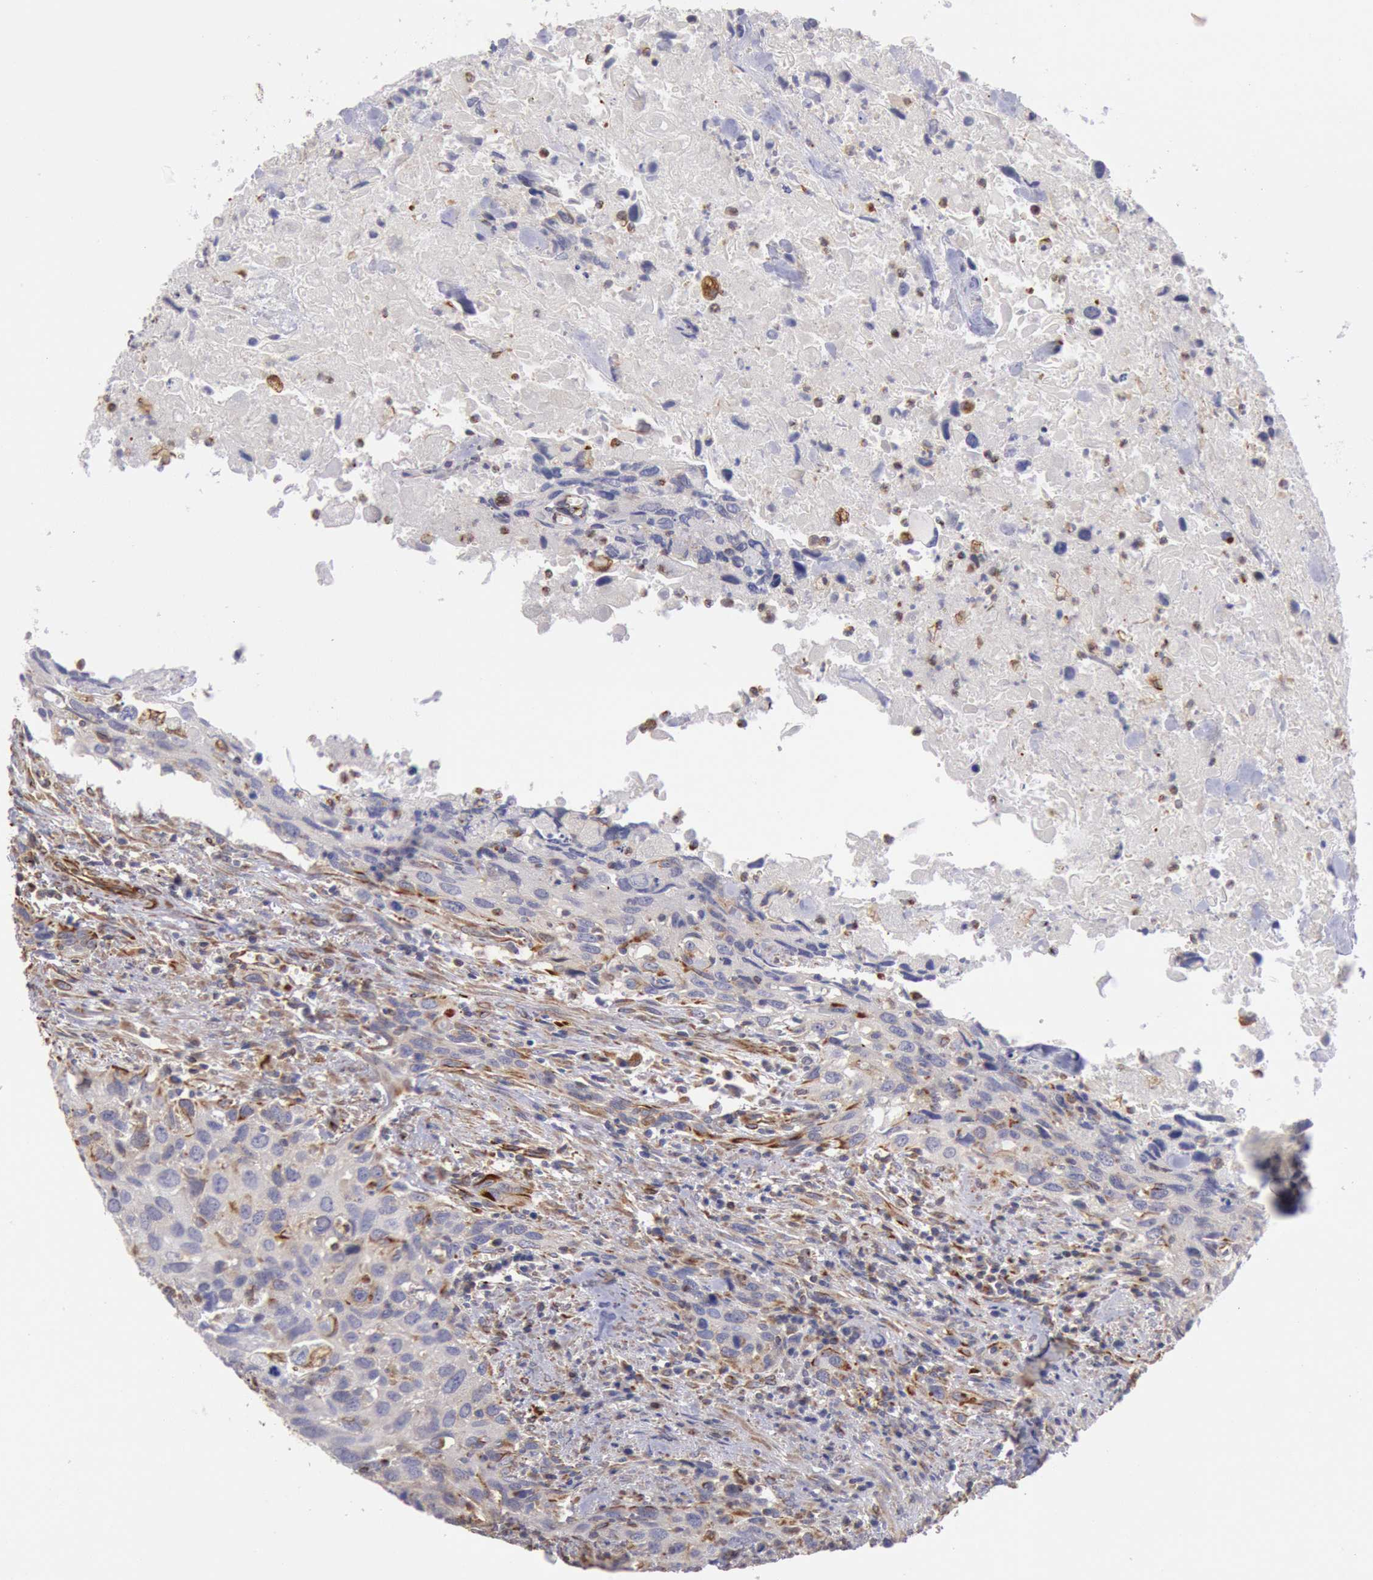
{"staining": {"intensity": "weak", "quantity": "<25%", "location": "cytoplasmic/membranous"}, "tissue": "urothelial cancer", "cell_type": "Tumor cells", "image_type": "cancer", "snomed": [{"axis": "morphology", "description": "Urothelial carcinoma, High grade"}, {"axis": "topography", "description": "Urinary bladder"}], "caption": "This is an immunohistochemistry photomicrograph of human urothelial carcinoma (high-grade). There is no staining in tumor cells.", "gene": "RNF139", "patient": {"sex": "male", "age": 71}}